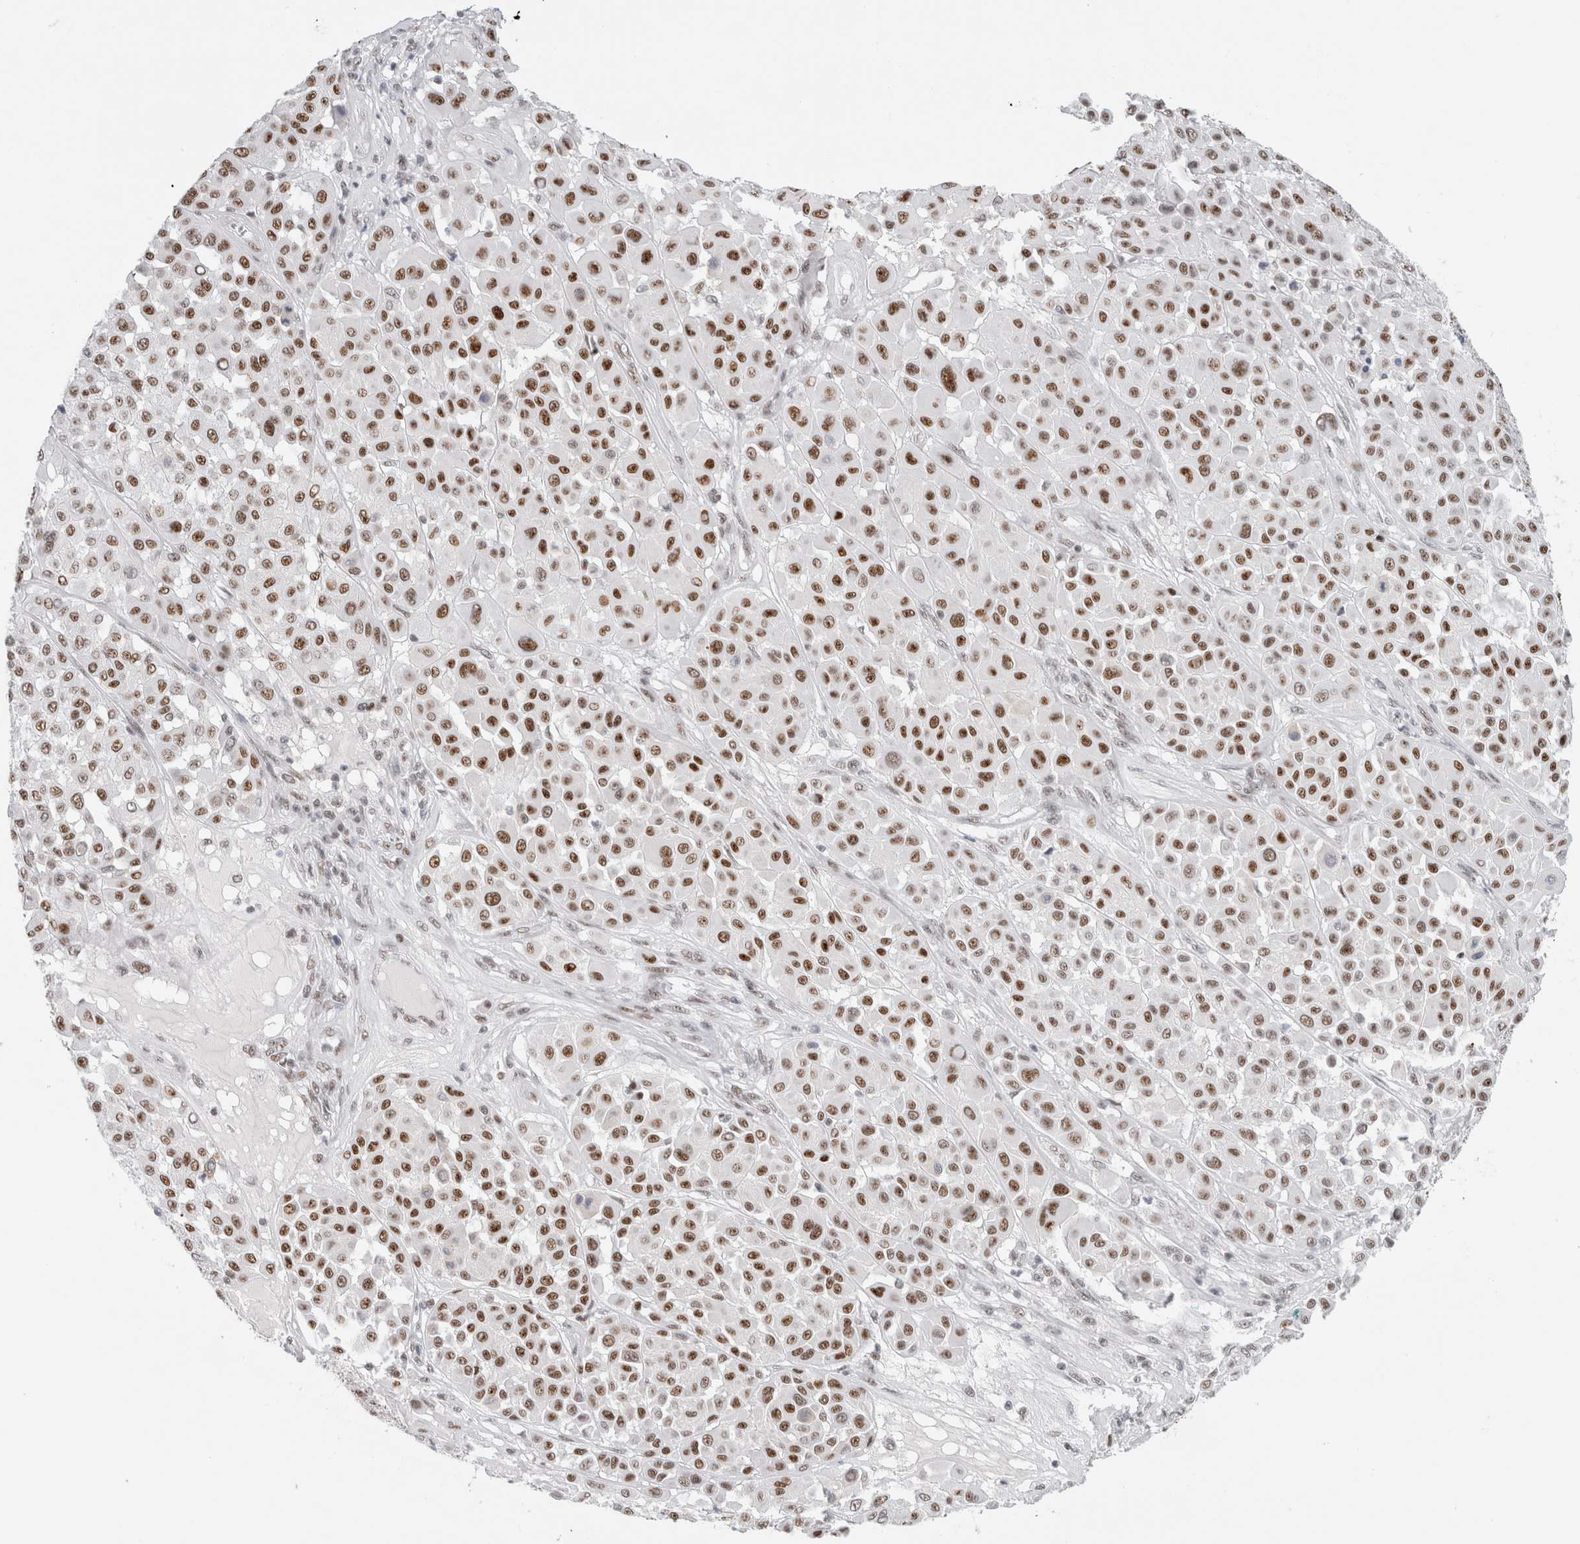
{"staining": {"intensity": "strong", "quantity": ">75%", "location": "nuclear"}, "tissue": "melanoma", "cell_type": "Tumor cells", "image_type": "cancer", "snomed": [{"axis": "morphology", "description": "Malignant melanoma, Metastatic site"}, {"axis": "topography", "description": "Soft tissue"}], "caption": "Immunohistochemical staining of malignant melanoma (metastatic site) shows high levels of strong nuclear expression in approximately >75% of tumor cells. Using DAB (3,3'-diaminobenzidine) (brown) and hematoxylin (blue) stains, captured at high magnification using brightfield microscopy.", "gene": "COPS7A", "patient": {"sex": "male", "age": 41}}